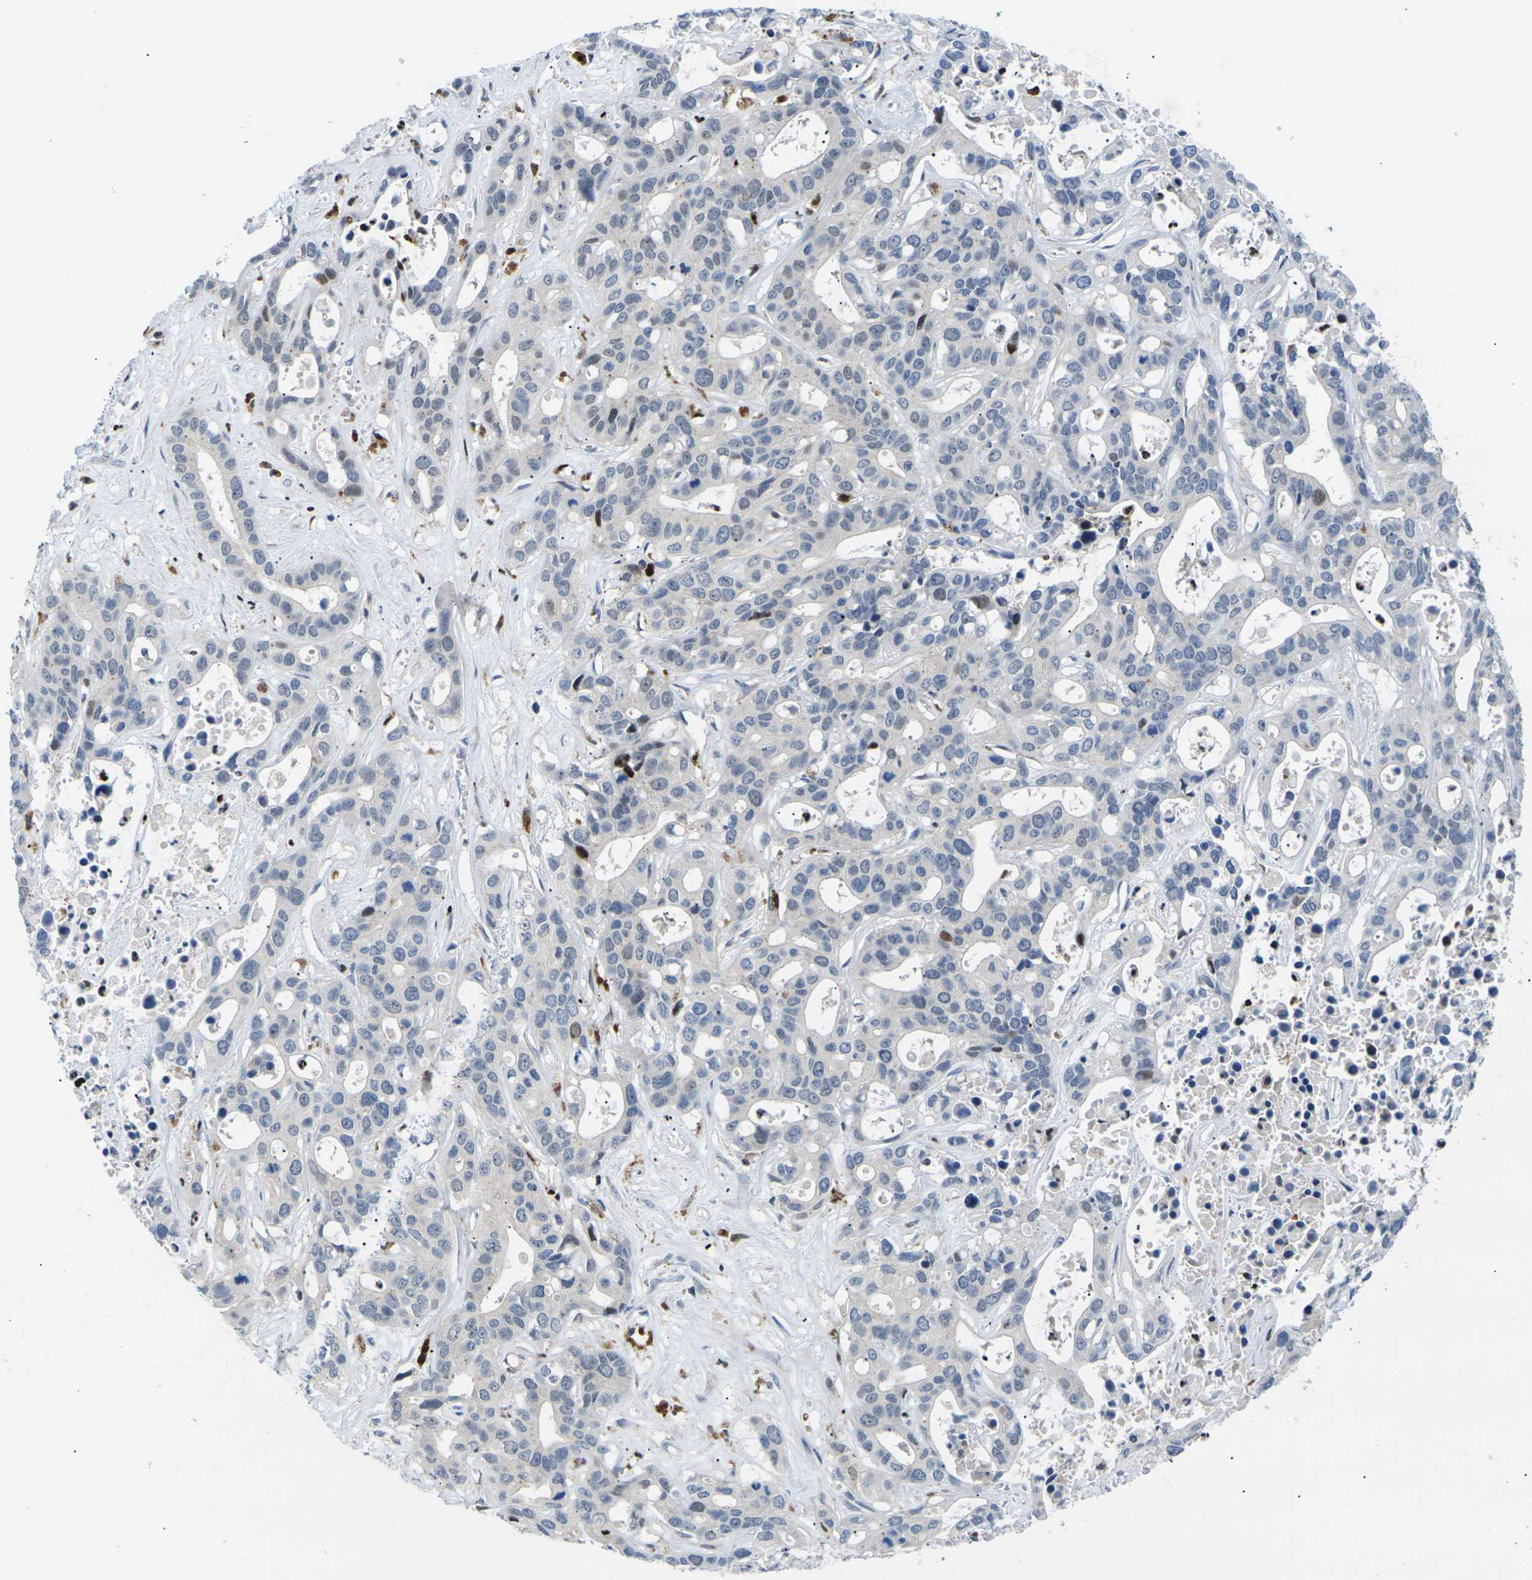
{"staining": {"intensity": "strong", "quantity": "<25%", "location": "nuclear"}, "tissue": "liver cancer", "cell_type": "Tumor cells", "image_type": "cancer", "snomed": [{"axis": "morphology", "description": "Cholangiocarcinoma"}, {"axis": "topography", "description": "Liver"}], "caption": "A medium amount of strong nuclear expression is identified in about <25% of tumor cells in liver cancer tissue. (Brightfield microscopy of DAB IHC at high magnification).", "gene": "RPS6KA3", "patient": {"sex": "female", "age": 65}}